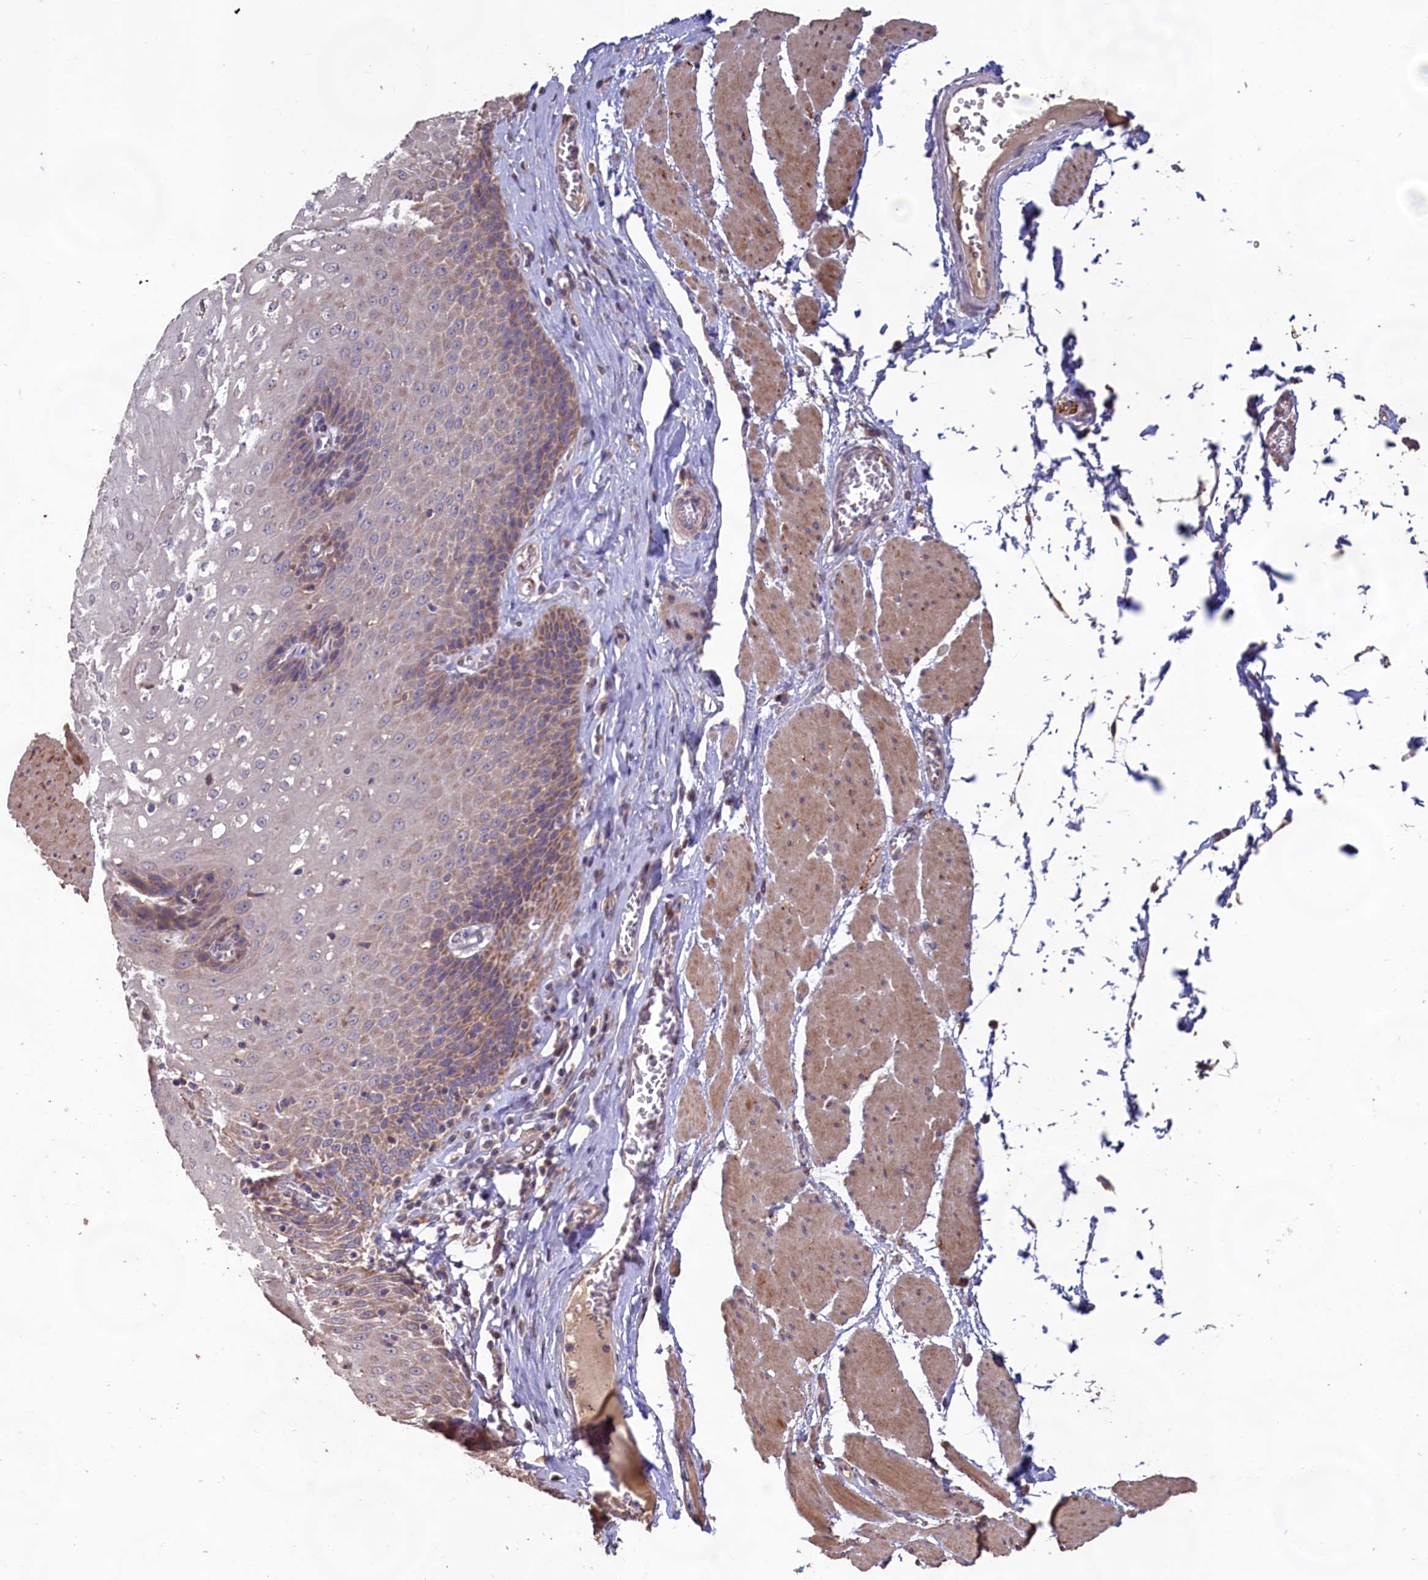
{"staining": {"intensity": "moderate", "quantity": "<25%", "location": "cytoplasmic/membranous"}, "tissue": "esophagus", "cell_type": "Squamous epithelial cells", "image_type": "normal", "snomed": [{"axis": "morphology", "description": "Normal tissue, NOS"}, {"axis": "topography", "description": "Esophagus"}], "caption": "DAB immunohistochemical staining of benign human esophagus shows moderate cytoplasmic/membranous protein staining in about <25% of squamous epithelial cells. Immunohistochemistry stains the protein of interest in brown and the nuclei are stained blue.", "gene": "FUNDC1", "patient": {"sex": "male", "age": 60}}